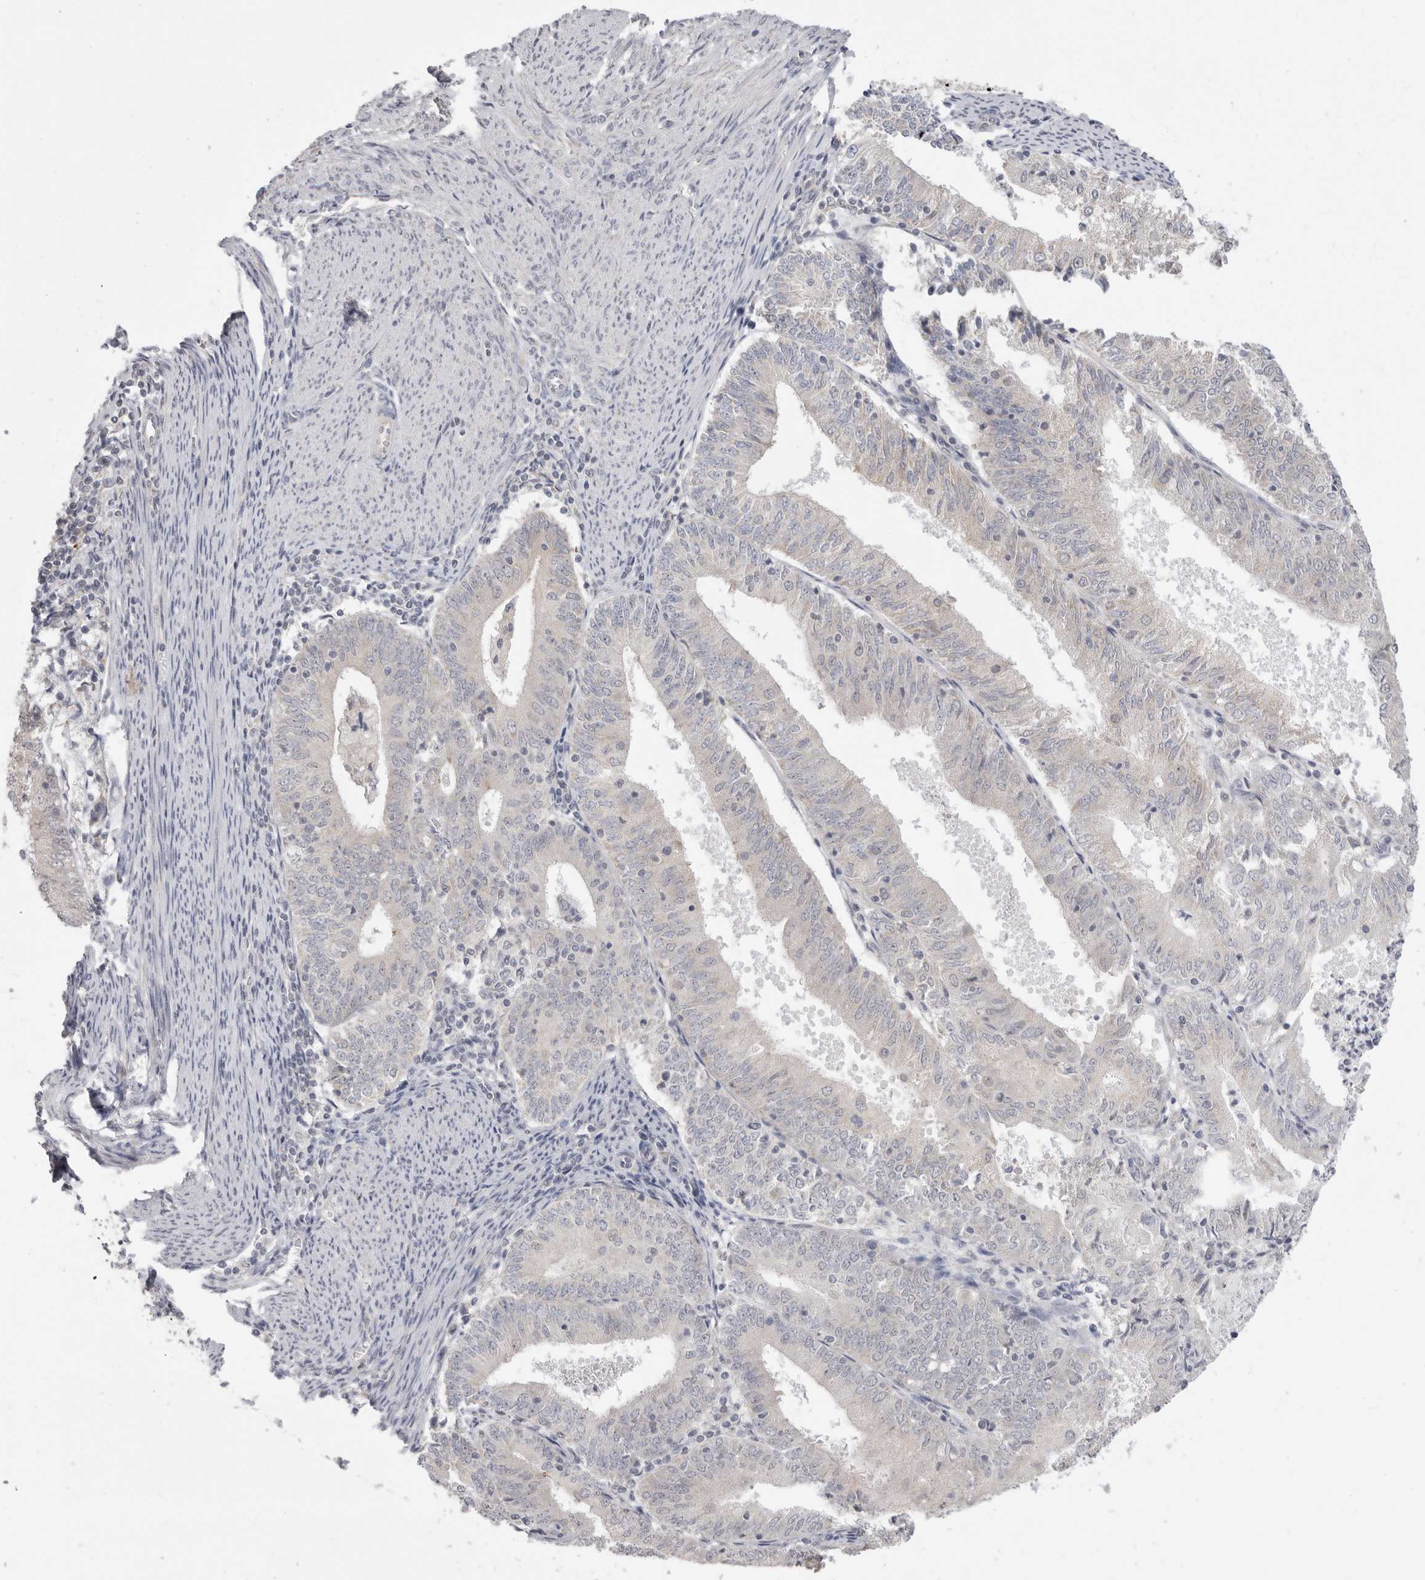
{"staining": {"intensity": "negative", "quantity": "none", "location": "none"}, "tissue": "endometrial cancer", "cell_type": "Tumor cells", "image_type": "cancer", "snomed": [{"axis": "morphology", "description": "Adenocarcinoma, NOS"}, {"axis": "topography", "description": "Endometrium"}], "caption": "Protein analysis of adenocarcinoma (endometrial) shows no significant staining in tumor cells.", "gene": "XIRP1", "patient": {"sex": "female", "age": 57}}